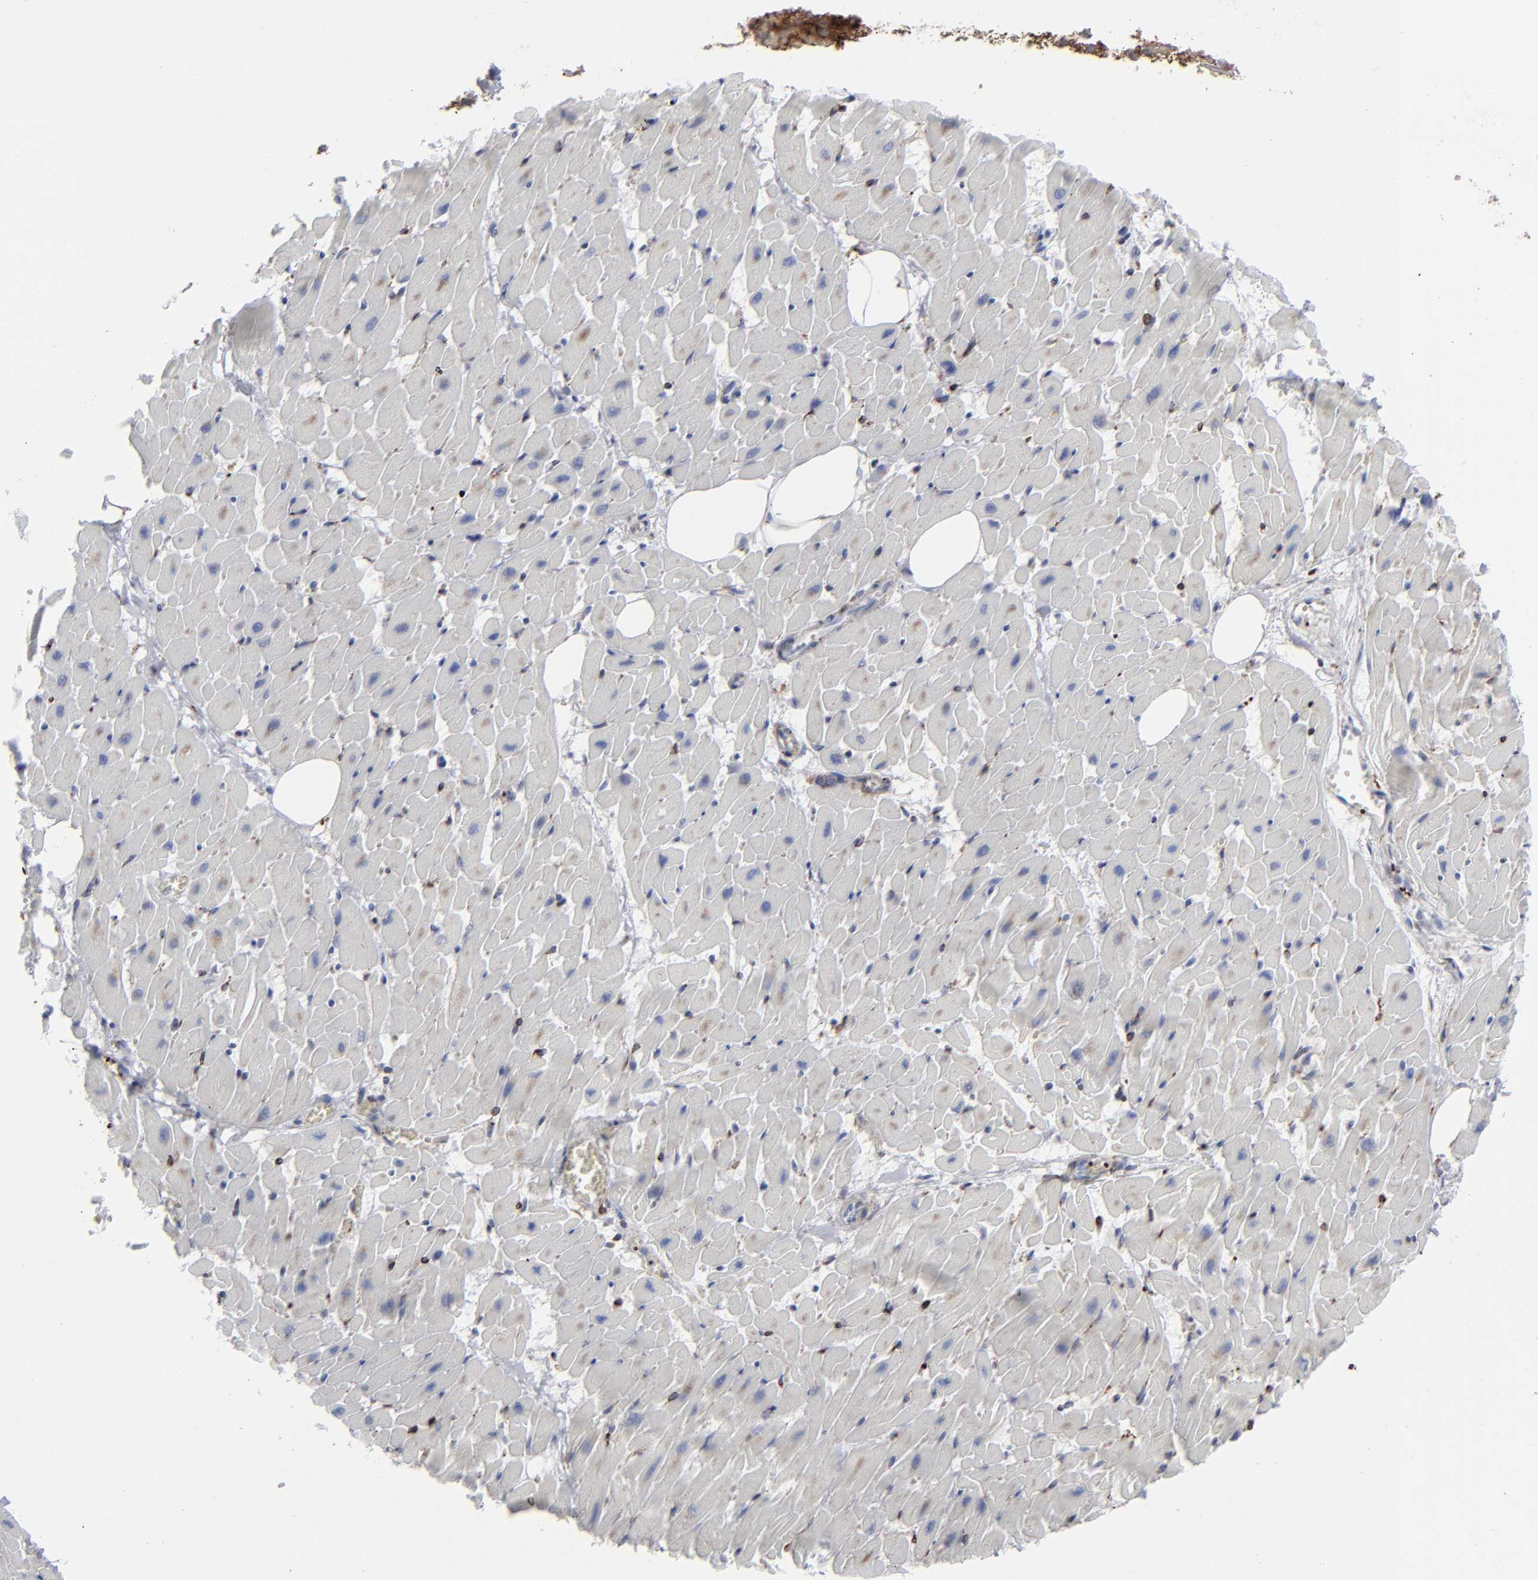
{"staining": {"intensity": "negative", "quantity": "none", "location": "none"}, "tissue": "heart muscle", "cell_type": "Cardiomyocytes", "image_type": "normal", "snomed": [{"axis": "morphology", "description": "Normal tissue, NOS"}, {"axis": "topography", "description": "Heart"}], "caption": "The photomicrograph displays no significant staining in cardiomyocytes of heart muscle. (Immunohistochemistry, brightfield microscopy, high magnification).", "gene": "SPARC", "patient": {"sex": "female", "age": 19}}